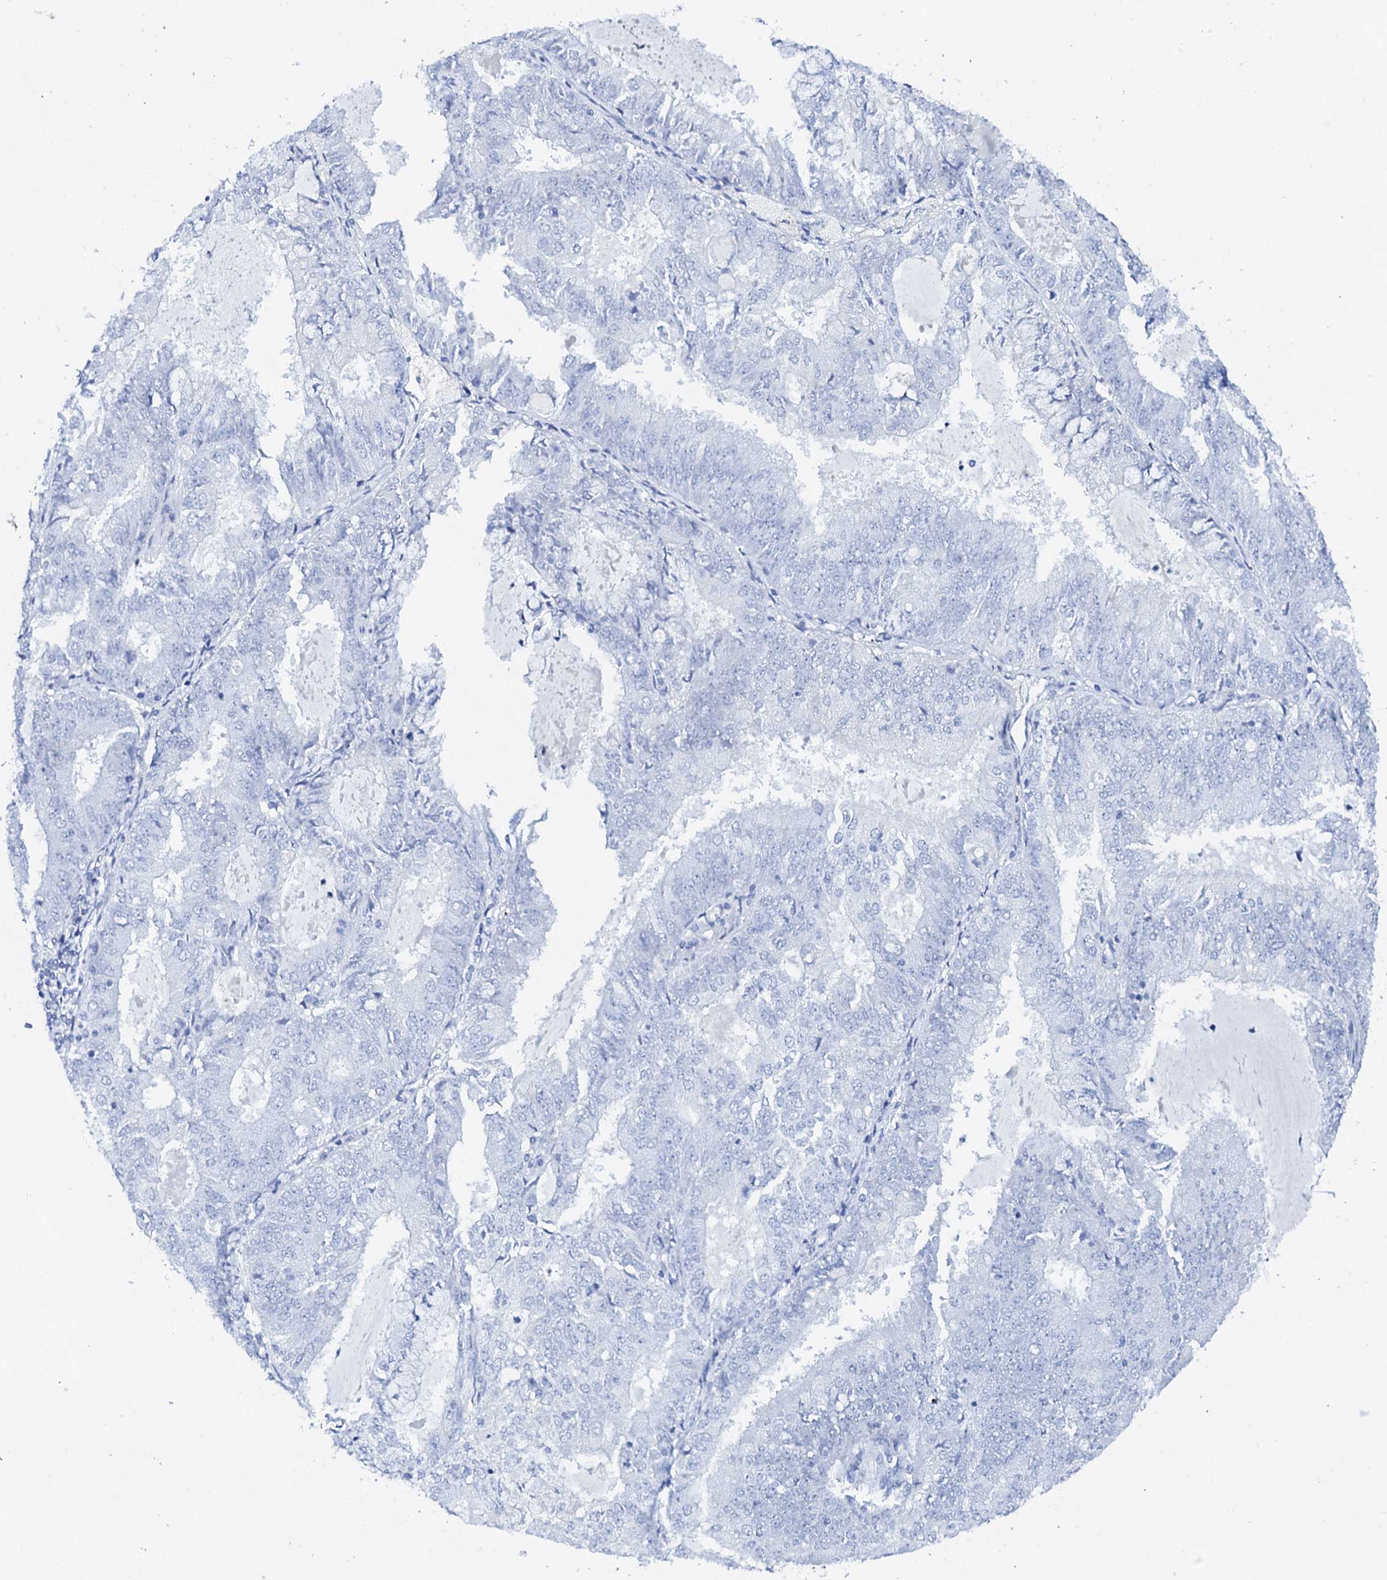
{"staining": {"intensity": "negative", "quantity": "none", "location": "none"}, "tissue": "endometrial cancer", "cell_type": "Tumor cells", "image_type": "cancer", "snomed": [{"axis": "morphology", "description": "Adenocarcinoma, NOS"}, {"axis": "topography", "description": "Endometrium"}], "caption": "Immunohistochemical staining of endometrial adenocarcinoma exhibits no significant positivity in tumor cells.", "gene": "FBXL16", "patient": {"sex": "female", "age": 57}}